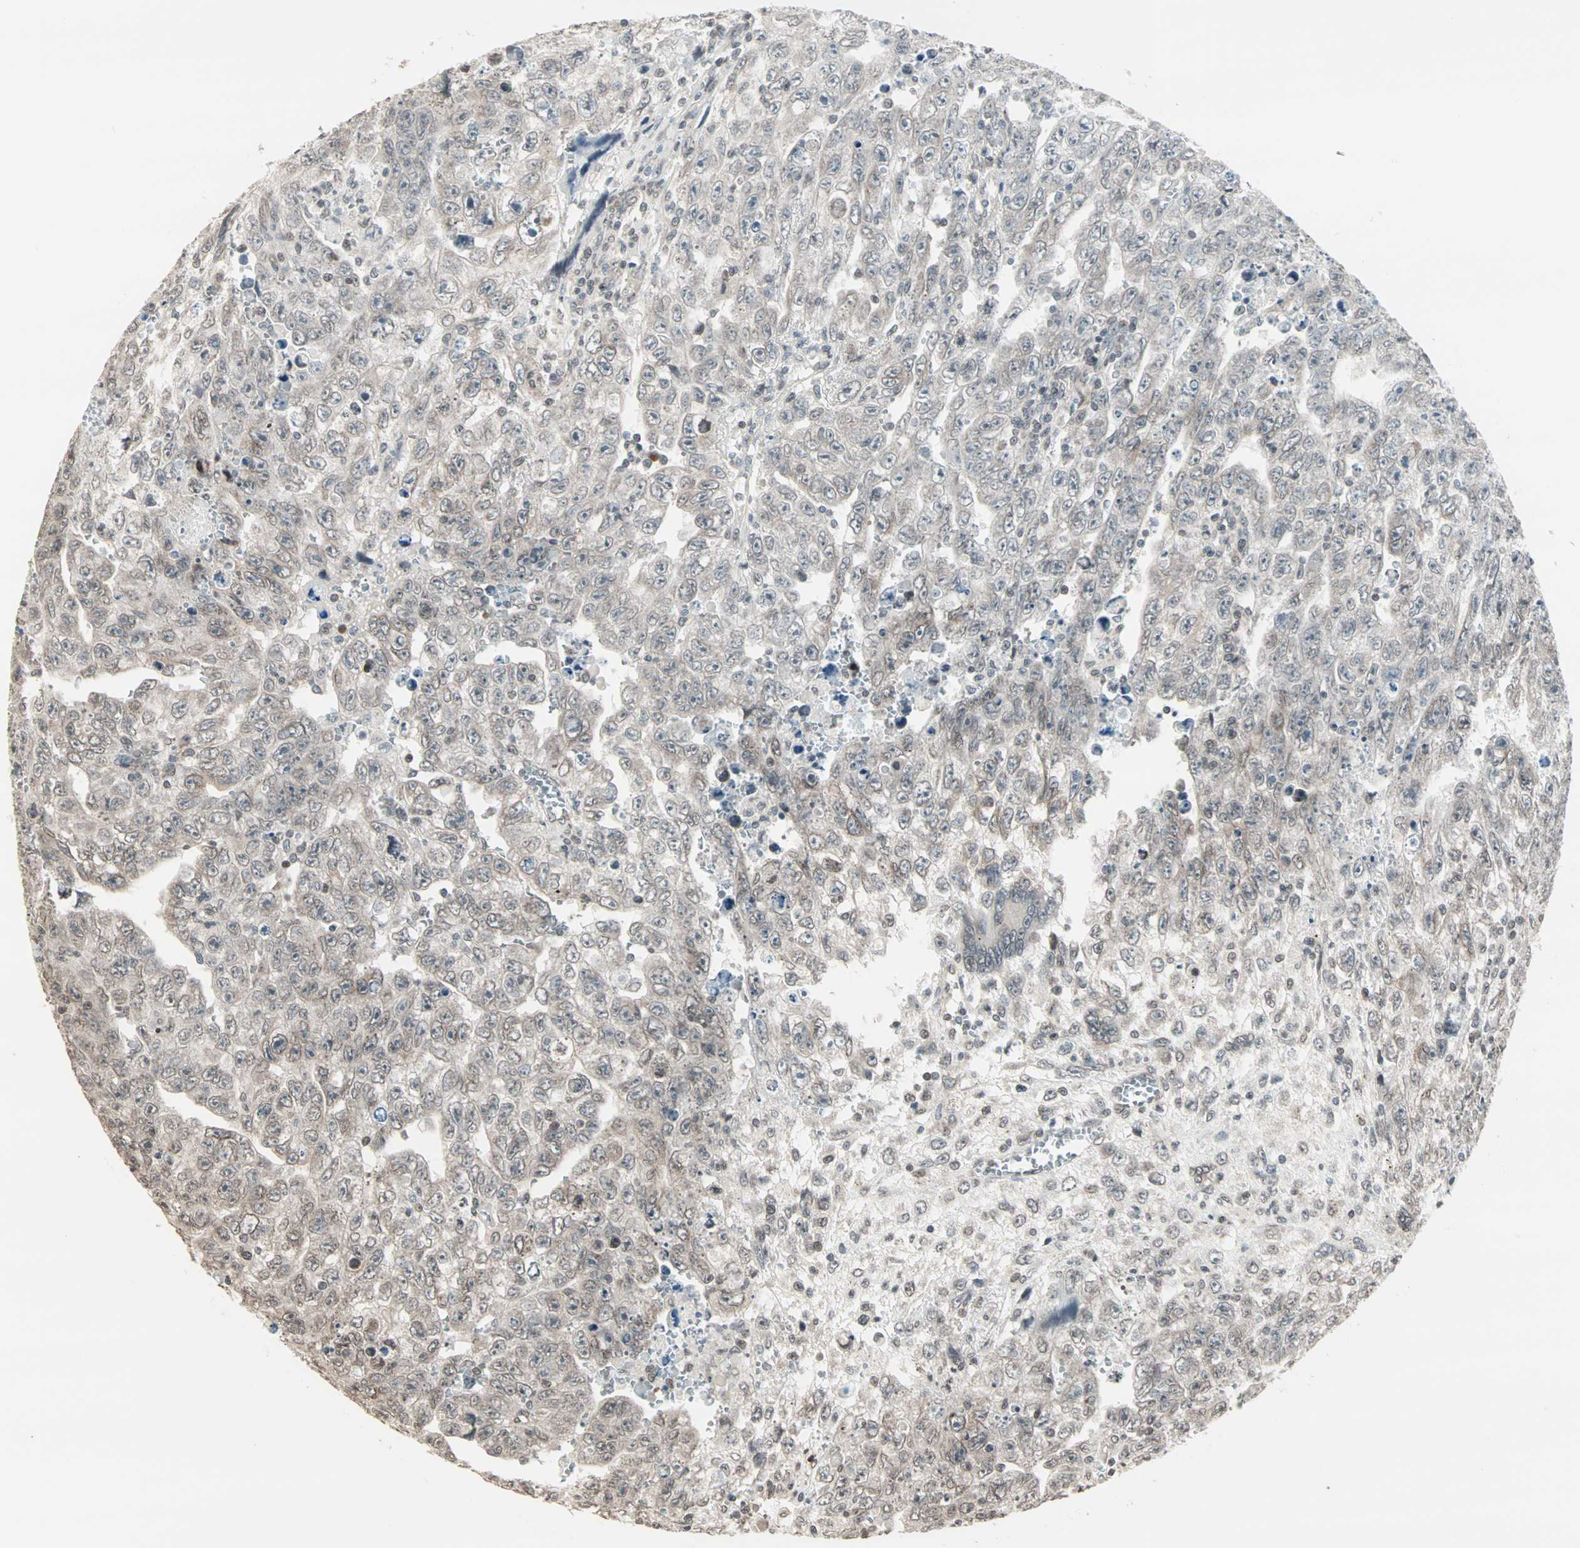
{"staining": {"intensity": "weak", "quantity": "25%-75%", "location": "cytoplasmic/membranous"}, "tissue": "testis cancer", "cell_type": "Tumor cells", "image_type": "cancer", "snomed": [{"axis": "morphology", "description": "Carcinoma, Embryonal, NOS"}, {"axis": "topography", "description": "Testis"}], "caption": "Human testis cancer (embryonal carcinoma) stained with a protein marker reveals weak staining in tumor cells.", "gene": "CBLC", "patient": {"sex": "male", "age": 28}}